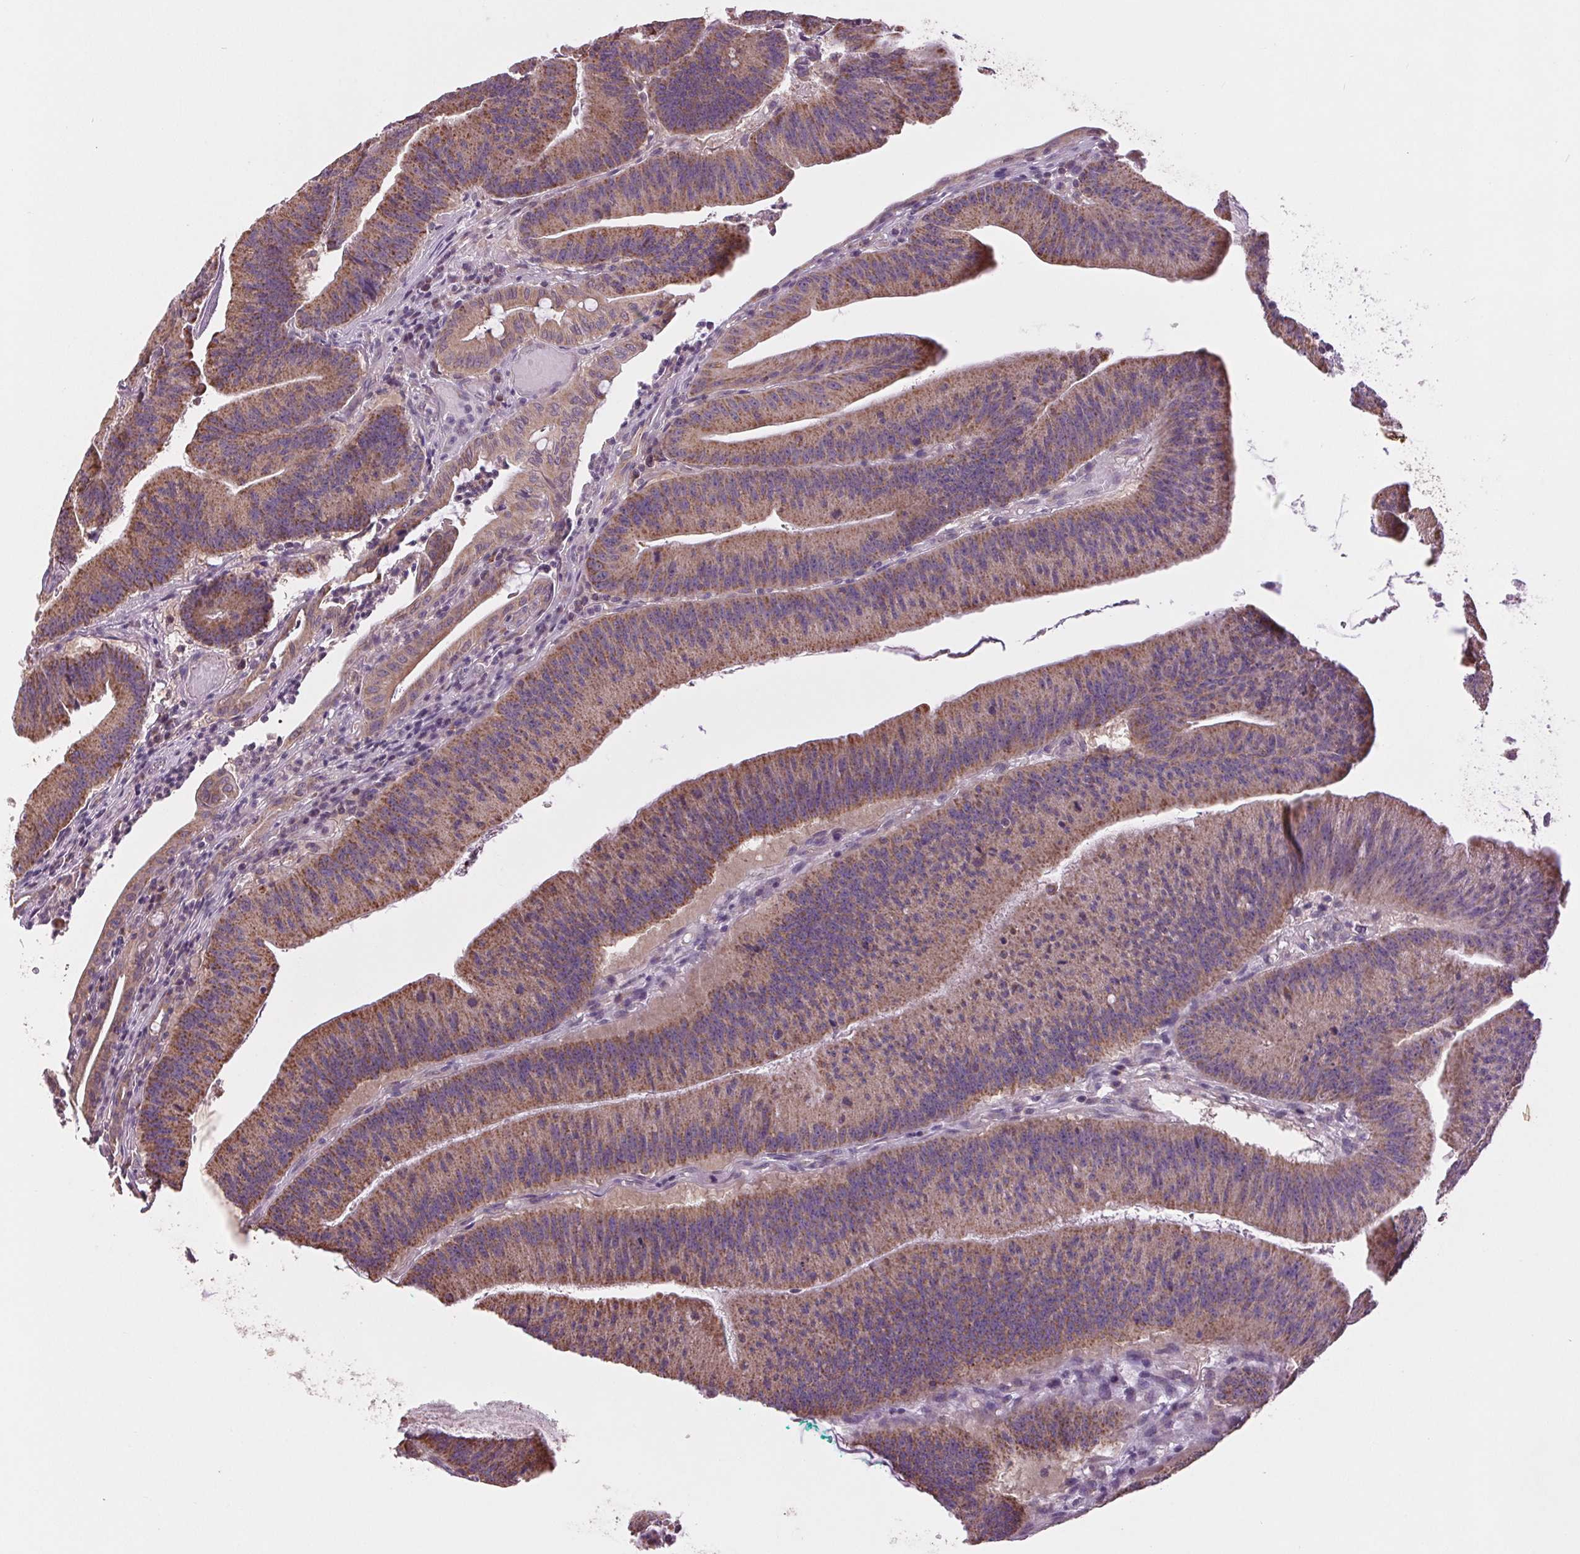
{"staining": {"intensity": "weak", "quantity": ">75%", "location": "cytoplasmic/membranous"}, "tissue": "colorectal cancer", "cell_type": "Tumor cells", "image_type": "cancer", "snomed": [{"axis": "morphology", "description": "Adenocarcinoma, NOS"}, {"axis": "topography", "description": "Colon"}], "caption": "Approximately >75% of tumor cells in human colorectal cancer (adenocarcinoma) reveal weak cytoplasmic/membranous protein positivity as visualized by brown immunohistochemical staining.", "gene": "MAP3K5", "patient": {"sex": "female", "age": 78}}